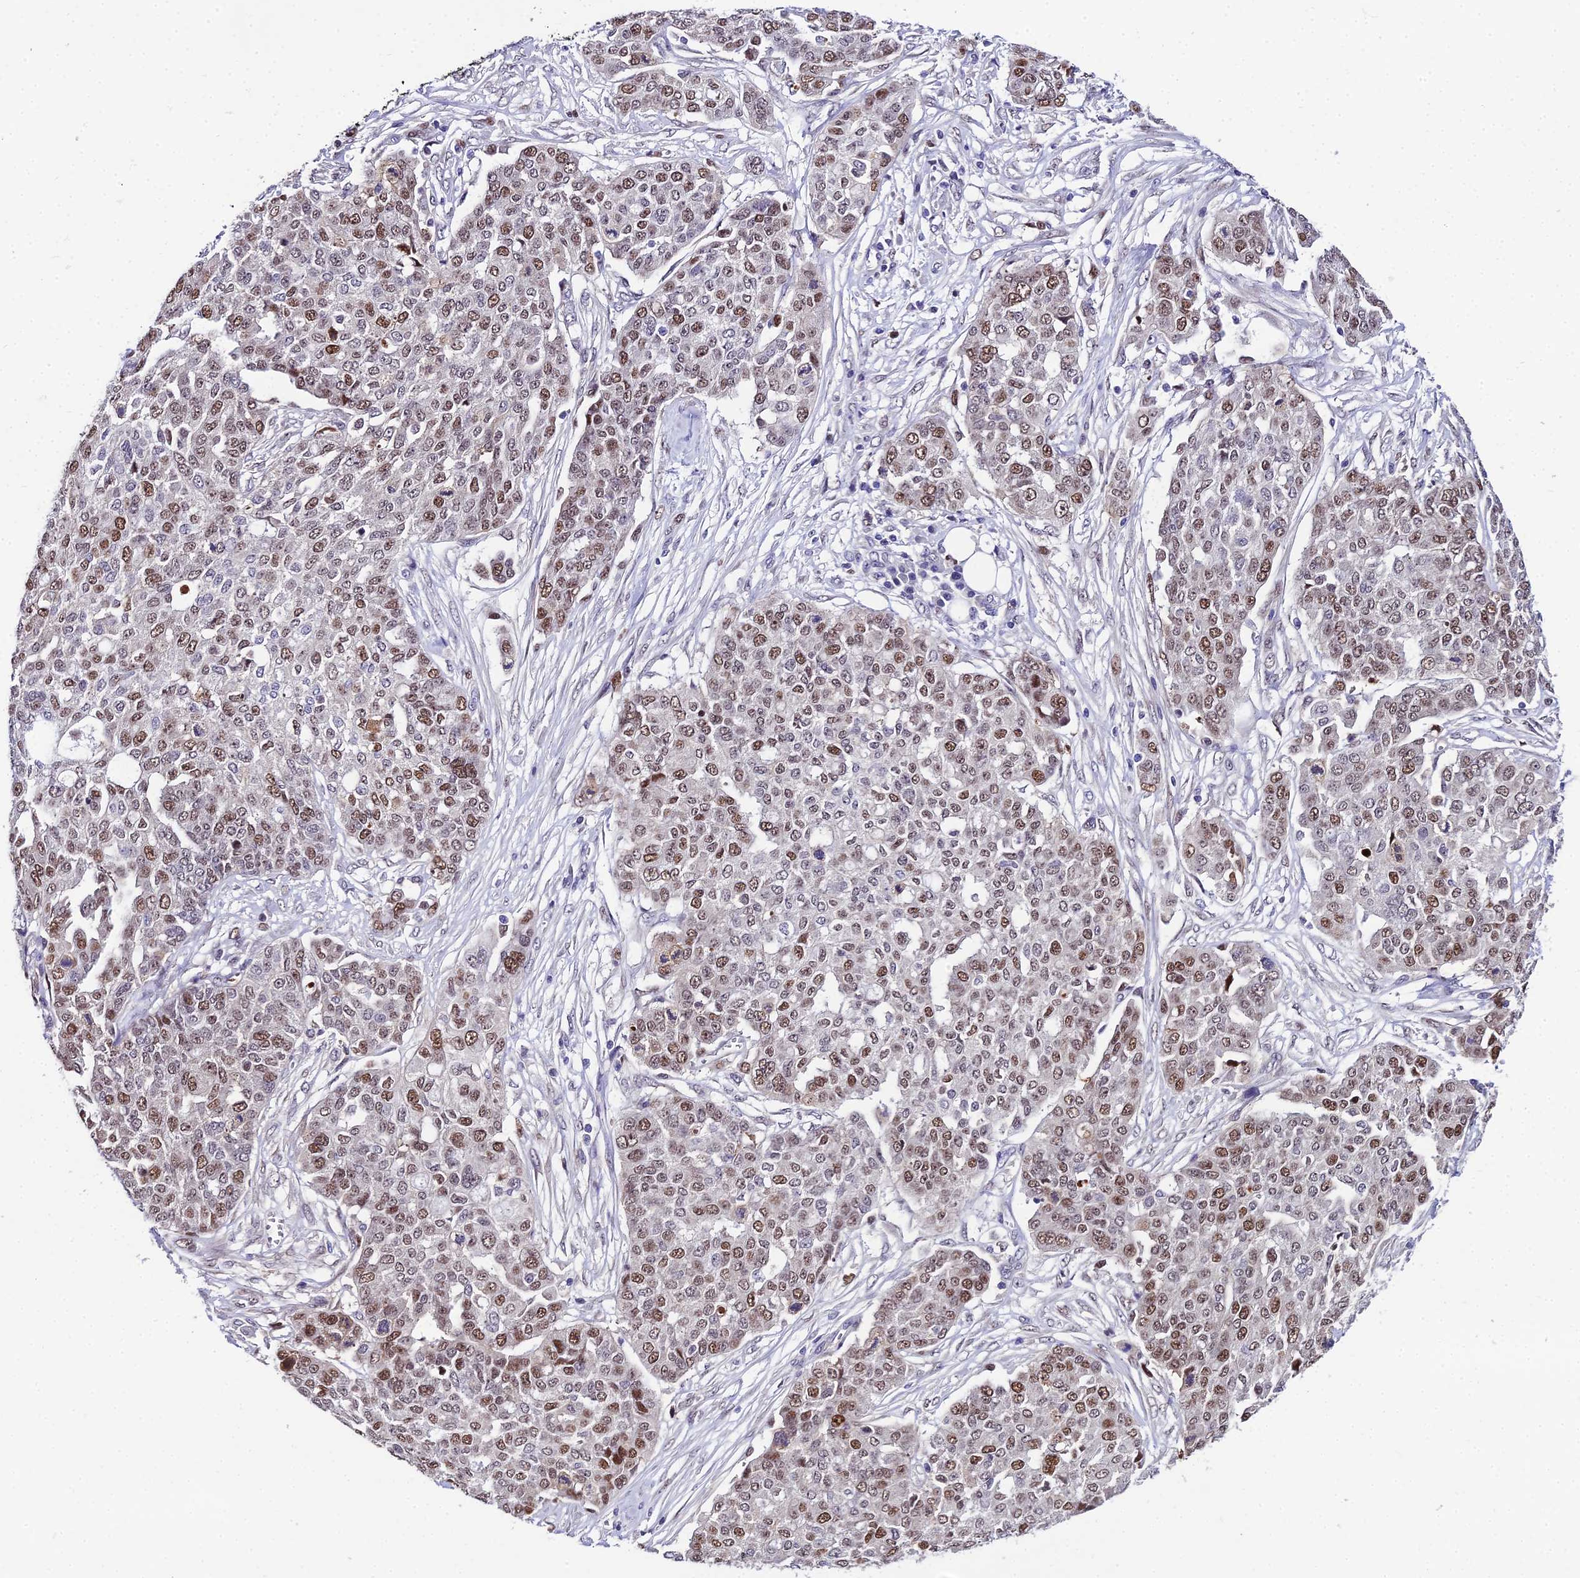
{"staining": {"intensity": "moderate", "quantity": "25%-75%", "location": "nuclear"}, "tissue": "ovarian cancer", "cell_type": "Tumor cells", "image_type": "cancer", "snomed": [{"axis": "morphology", "description": "Cystadenocarcinoma, serous, NOS"}, {"axis": "topography", "description": "Soft tissue"}, {"axis": "topography", "description": "Ovary"}], "caption": "Brown immunohistochemical staining in human ovarian serous cystadenocarcinoma demonstrates moderate nuclear positivity in about 25%-75% of tumor cells.", "gene": "TRIML2", "patient": {"sex": "female", "age": 57}}